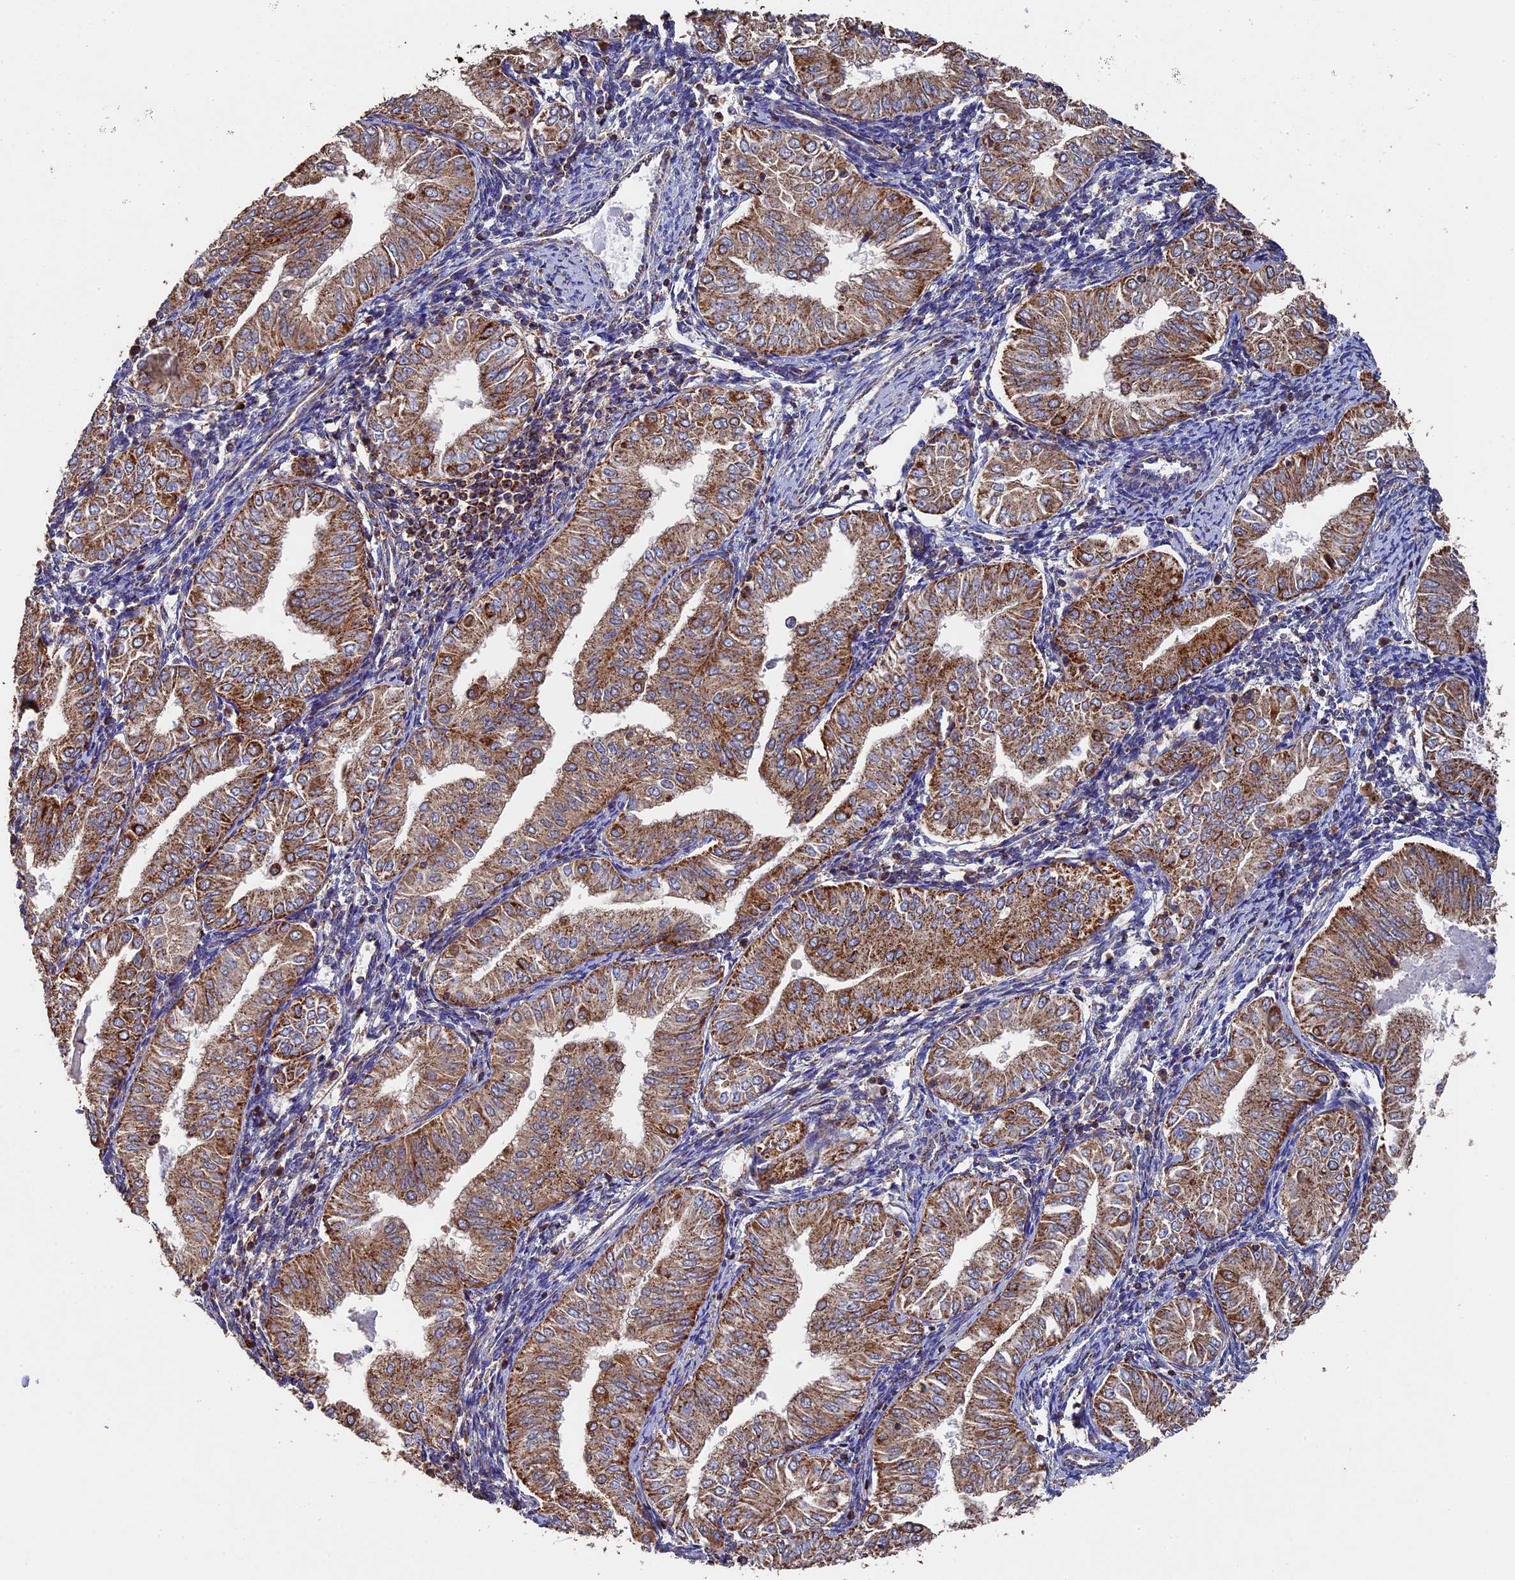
{"staining": {"intensity": "moderate", "quantity": ">75%", "location": "cytoplasmic/membranous"}, "tissue": "endometrial cancer", "cell_type": "Tumor cells", "image_type": "cancer", "snomed": [{"axis": "morphology", "description": "Normal tissue, NOS"}, {"axis": "morphology", "description": "Adenocarcinoma, NOS"}, {"axis": "topography", "description": "Endometrium"}], "caption": "An image showing moderate cytoplasmic/membranous expression in about >75% of tumor cells in endometrial adenocarcinoma, as visualized by brown immunohistochemical staining.", "gene": "ADAT1", "patient": {"sex": "female", "age": 53}}